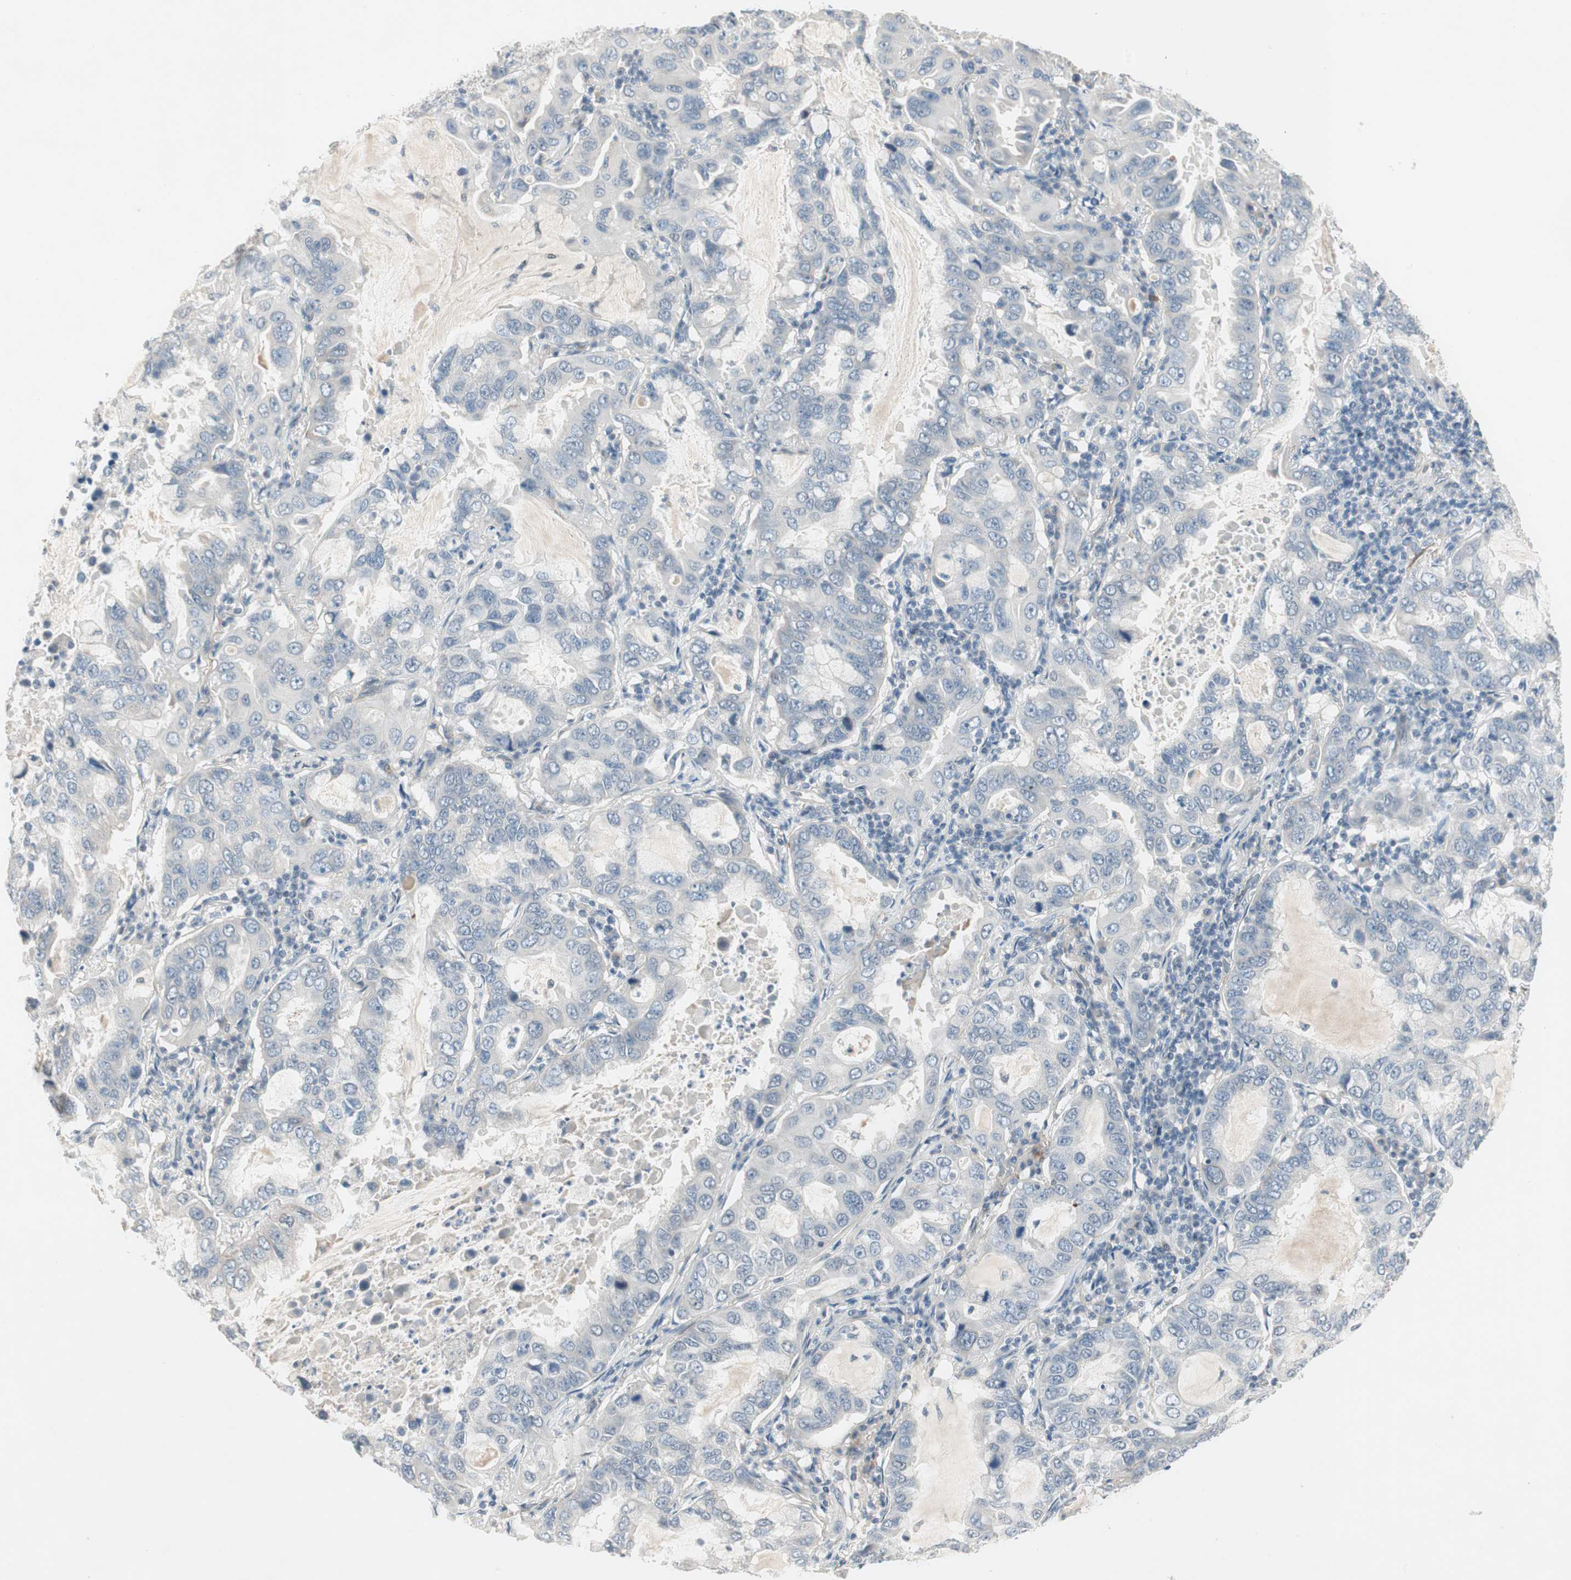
{"staining": {"intensity": "negative", "quantity": "none", "location": "none"}, "tissue": "lung cancer", "cell_type": "Tumor cells", "image_type": "cancer", "snomed": [{"axis": "morphology", "description": "Adenocarcinoma, NOS"}, {"axis": "topography", "description": "Lung"}], "caption": "Immunohistochemical staining of lung cancer (adenocarcinoma) exhibits no significant staining in tumor cells.", "gene": "ITGB4", "patient": {"sex": "male", "age": 64}}